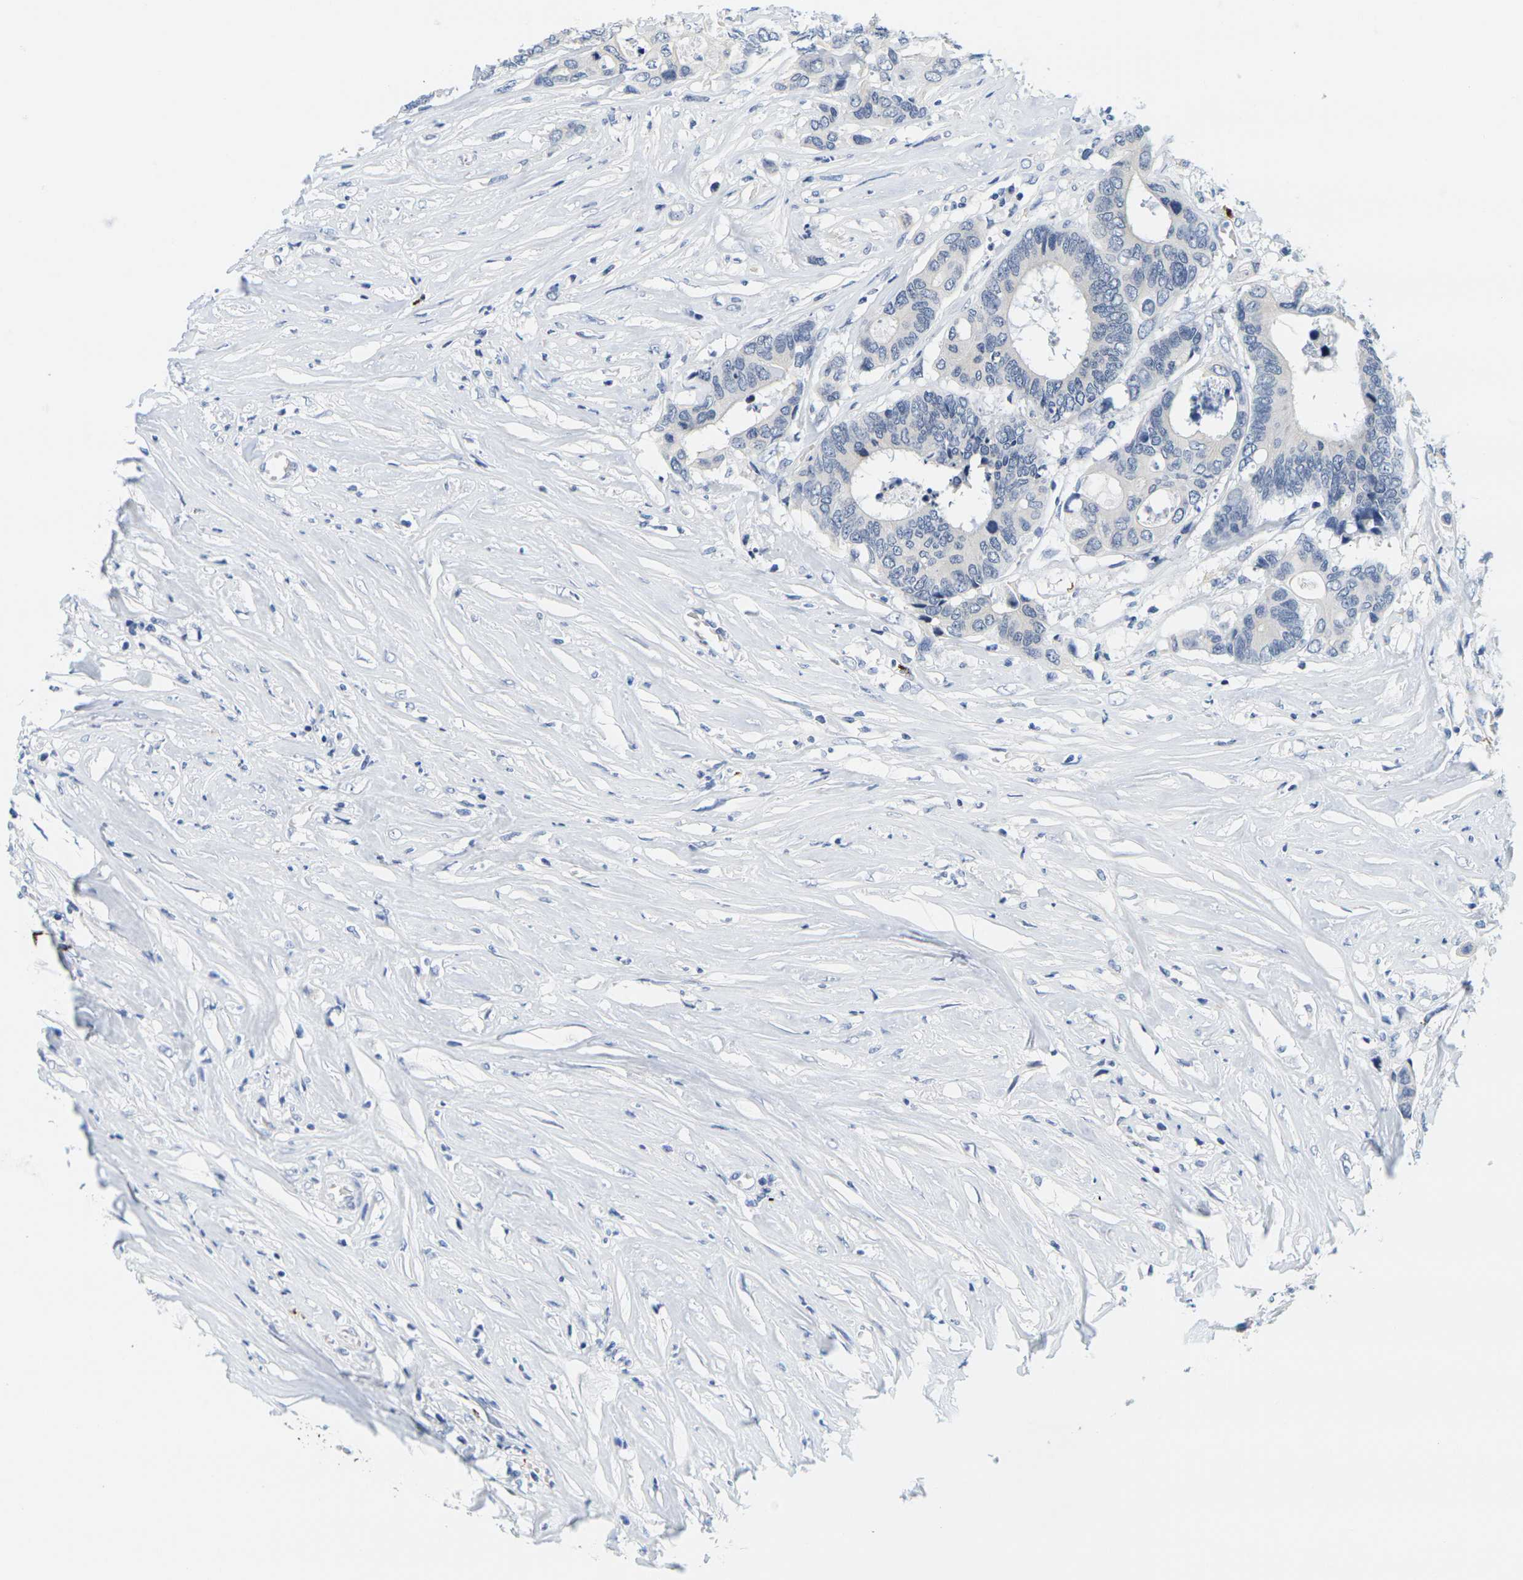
{"staining": {"intensity": "negative", "quantity": "none", "location": "none"}, "tissue": "colorectal cancer", "cell_type": "Tumor cells", "image_type": "cancer", "snomed": [{"axis": "morphology", "description": "Adenocarcinoma, NOS"}, {"axis": "topography", "description": "Rectum"}], "caption": "IHC photomicrograph of colorectal cancer (adenocarcinoma) stained for a protein (brown), which exhibits no staining in tumor cells. (DAB (3,3'-diaminobenzidine) immunohistochemistry (IHC), high magnification).", "gene": "HLA-DOB", "patient": {"sex": "male", "age": 55}}